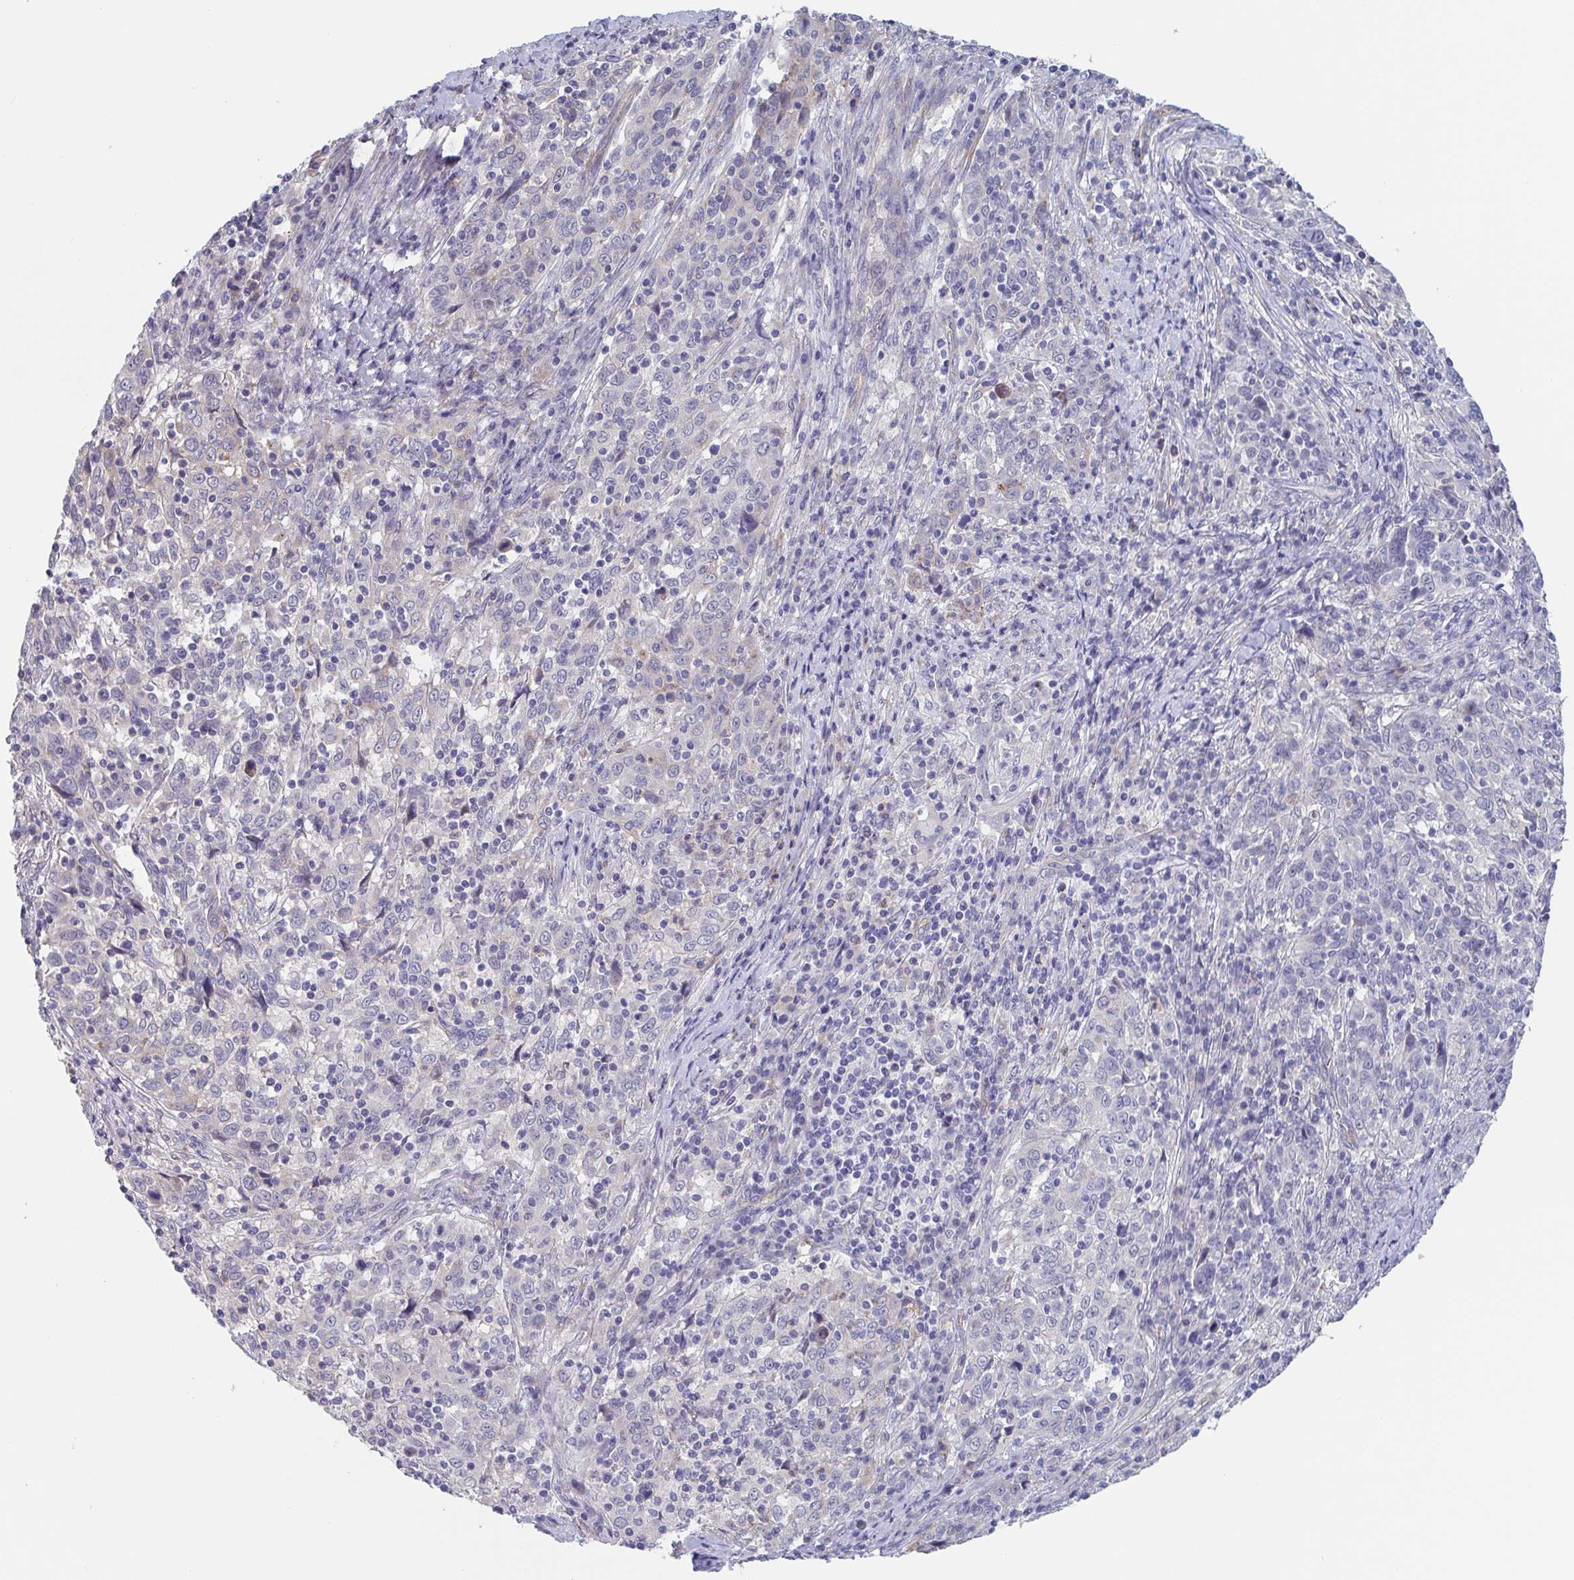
{"staining": {"intensity": "negative", "quantity": "none", "location": "none"}, "tissue": "cervical cancer", "cell_type": "Tumor cells", "image_type": "cancer", "snomed": [{"axis": "morphology", "description": "Squamous cell carcinoma, NOS"}, {"axis": "topography", "description": "Cervix"}], "caption": "Tumor cells are negative for protein expression in human cervical cancer (squamous cell carcinoma).", "gene": "ST14", "patient": {"sex": "female", "age": 46}}